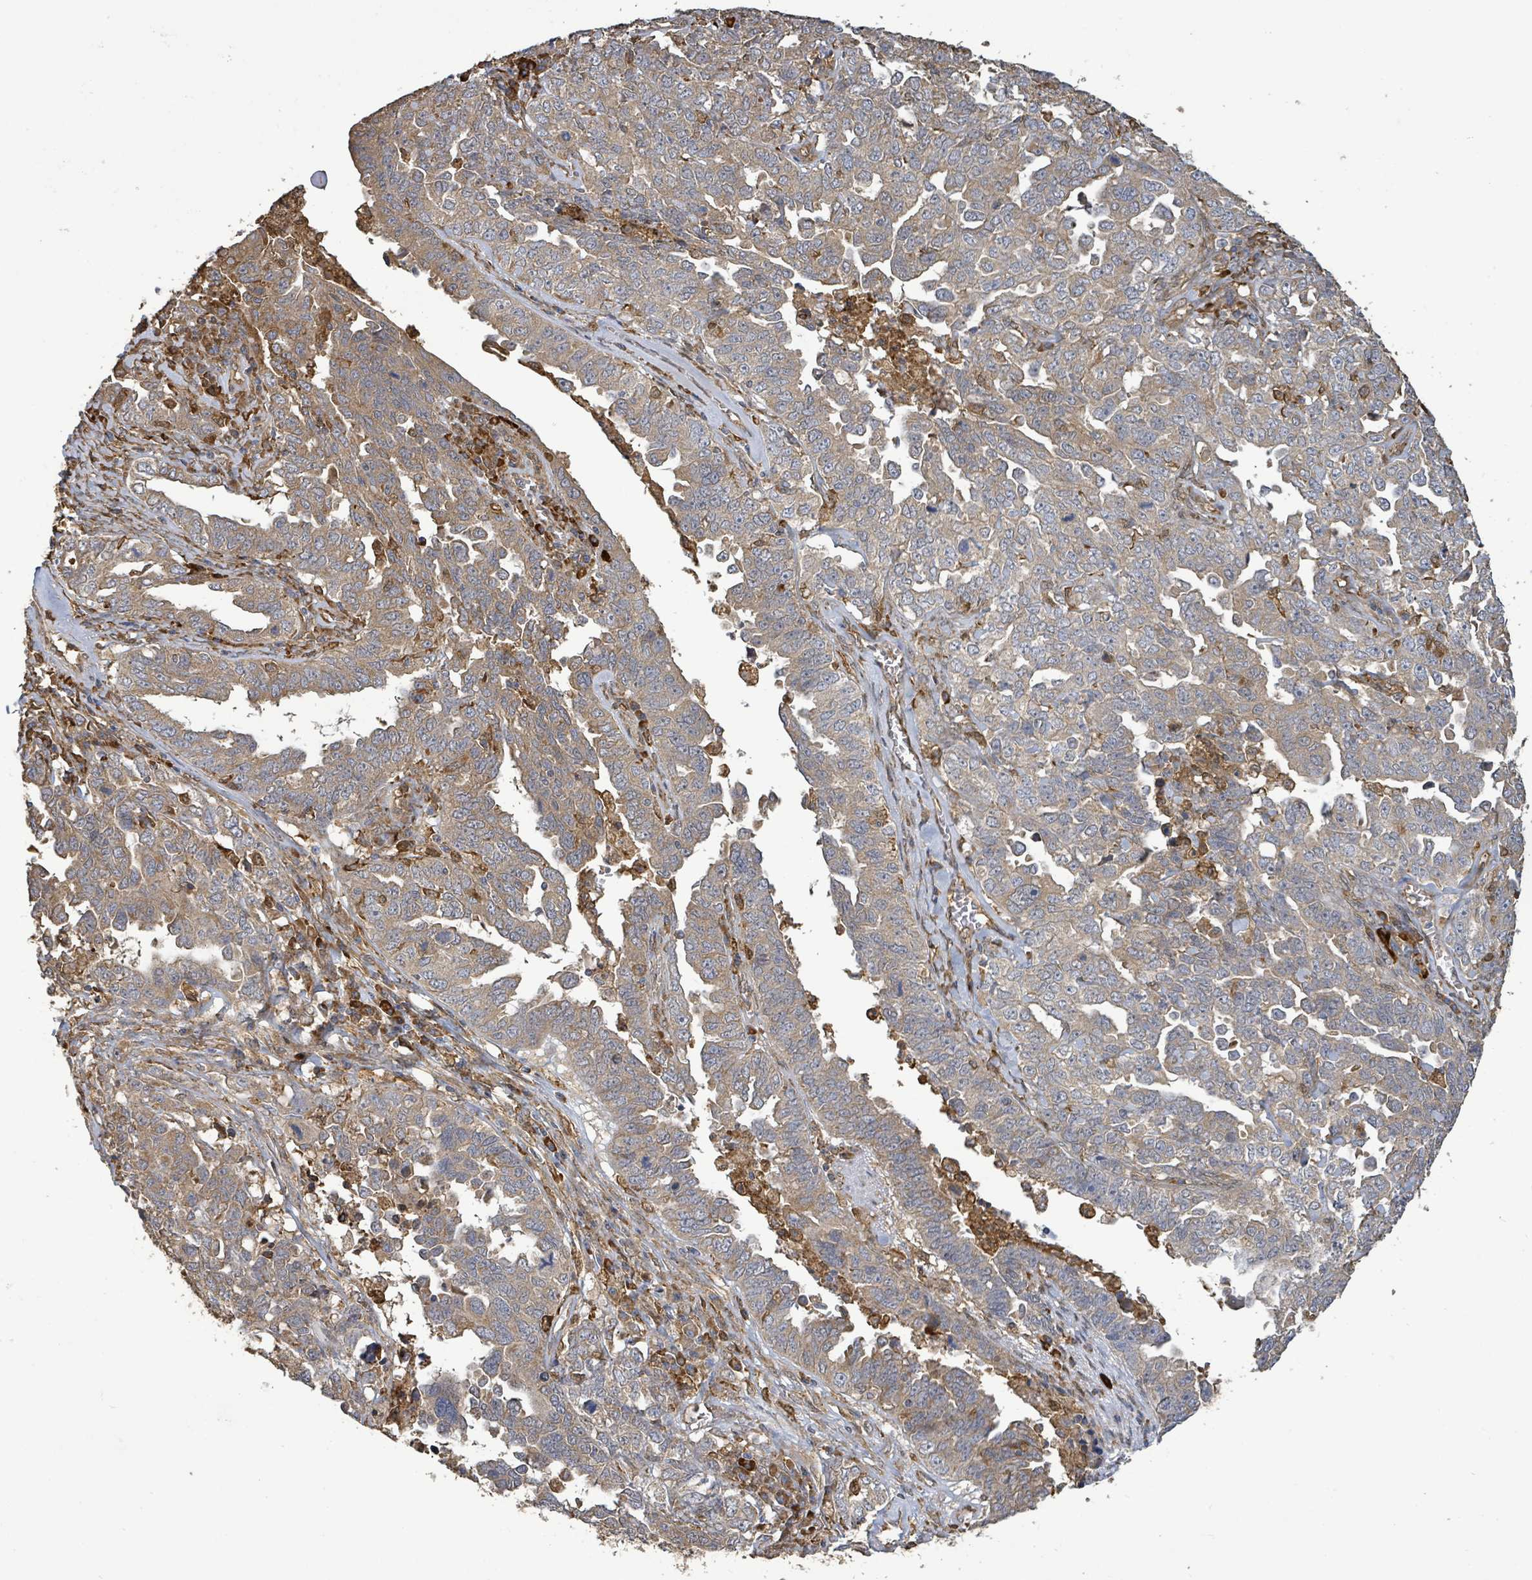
{"staining": {"intensity": "weak", "quantity": ">75%", "location": "cytoplasmic/membranous"}, "tissue": "ovarian cancer", "cell_type": "Tumor cells", "image_type": "cancer", "snomed": [{"axis": "morphology", "description": "Carcinoma, endometroid"}, {"axis": "topography", "description": "Ovary"}], "caption": "Endometroid carcinoma (ovarian) was stained to show a protein in brown. There is low levels of weak cytoplasmic/membranous positivity in about >75% of tumor cells.", "gene": "ARPIN", "patient": {"sex": "female", "age": 62}}